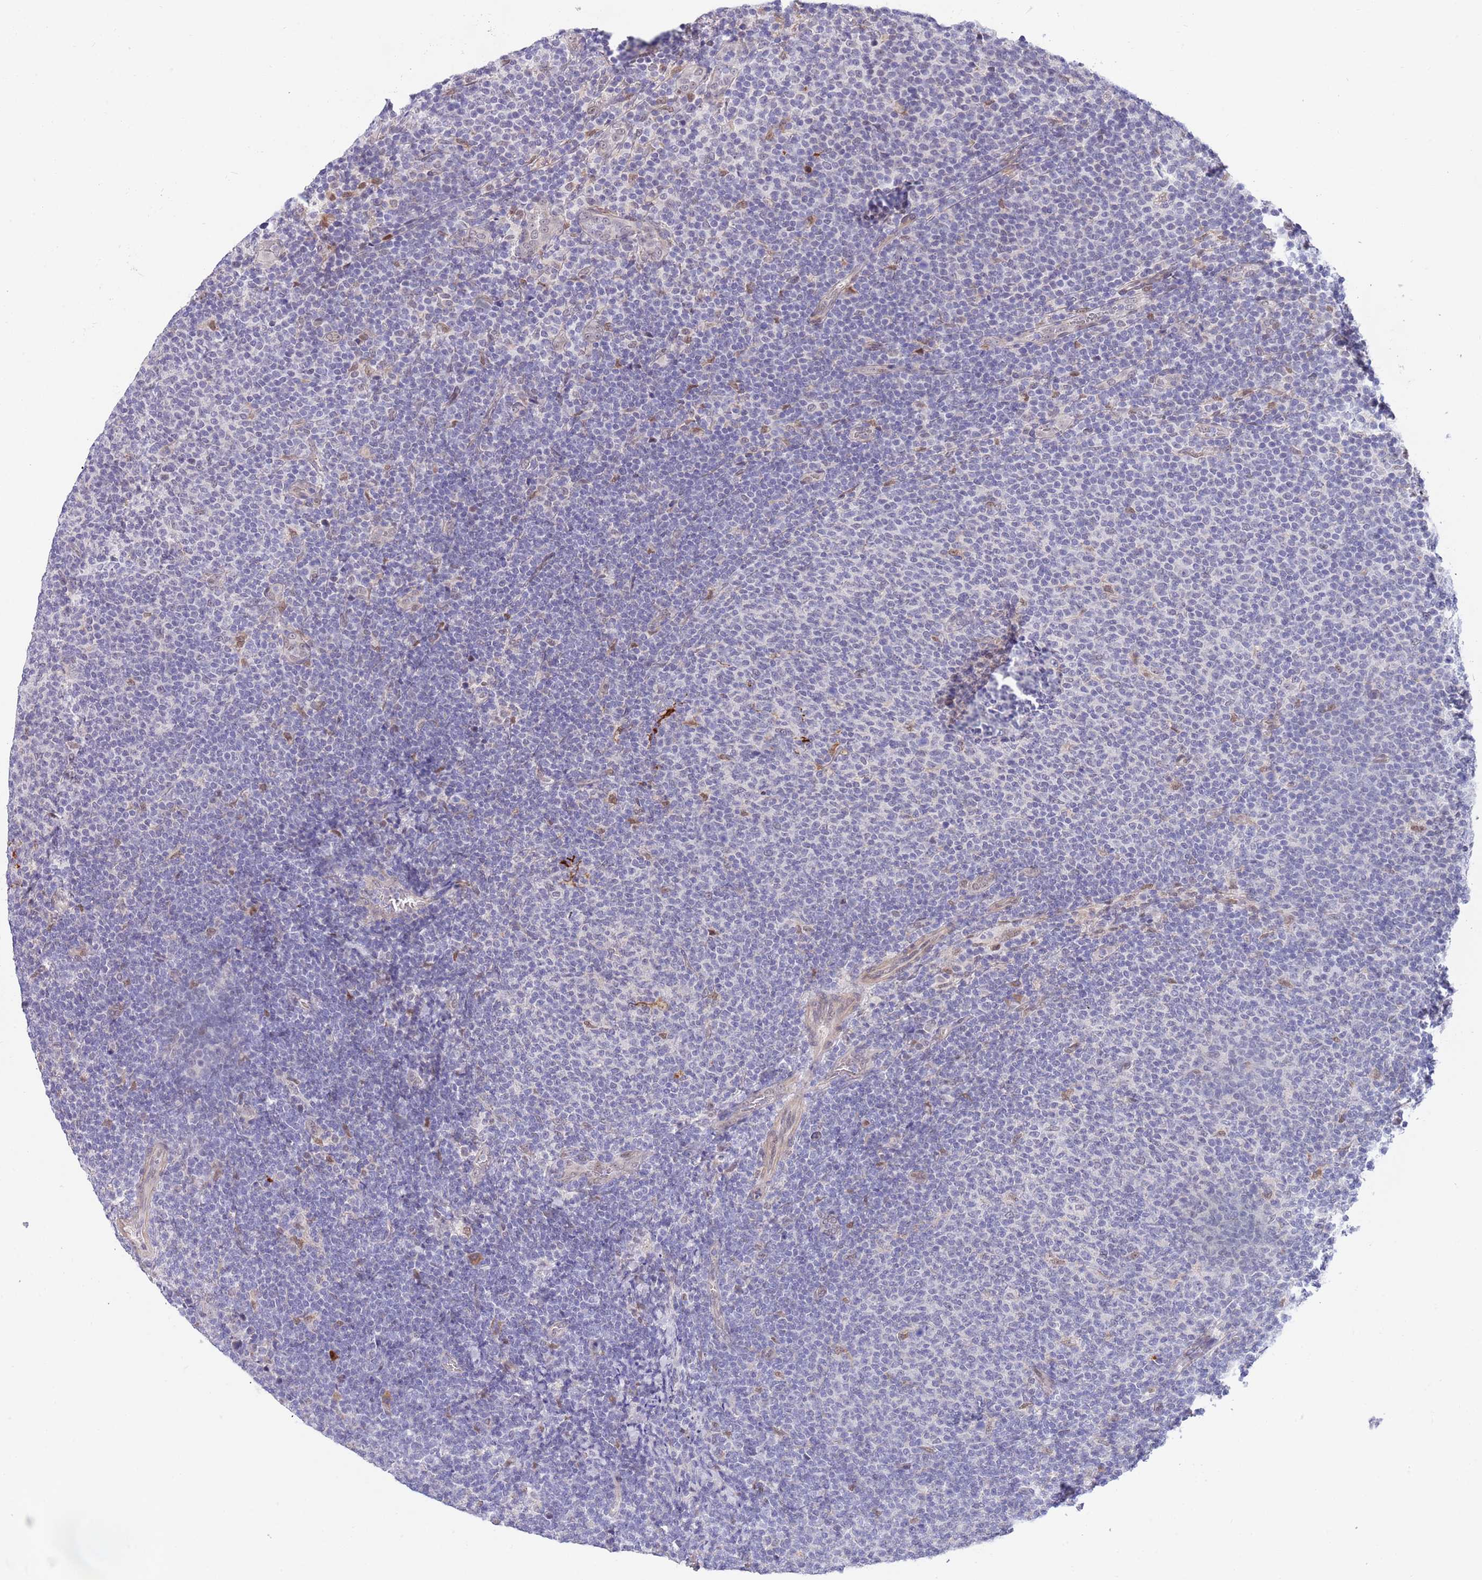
{"staining": {"intensity": "negative", "quantity": "none", "location": "none"}, "tissue": "lymphoma", "cell_type": "Tumor cells", "image_type": "cancer", "snomed": [{"axis": "morphology", "description": "Malignant lymphoma, non-Hodgkin's type, Low grade"}, {"axis": "topography", "description": "Lymph node"}], "caption": "This is an immunohistochemistry histopathology image of lymphoma. There is no expression in tumor cells.", "gene": "NLRP6", "patient": {"sex": "male", "age": 66}}